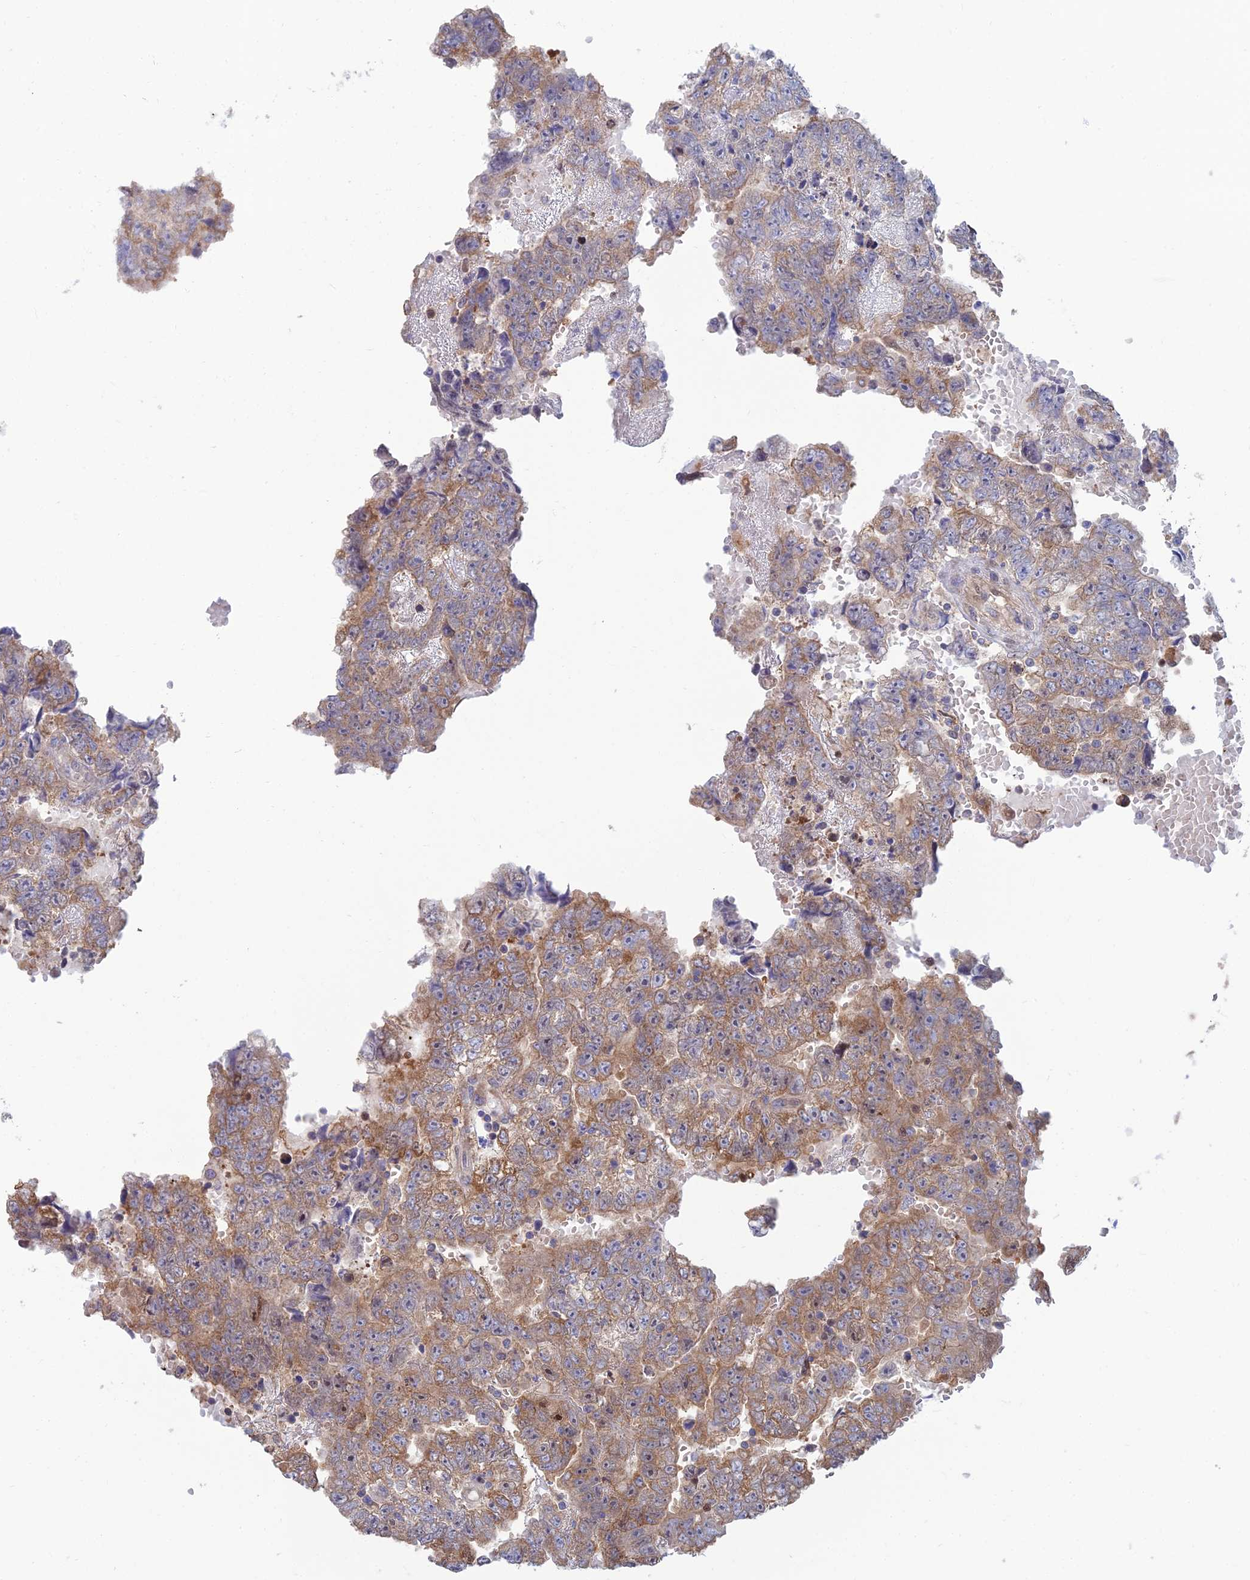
{"staining": {"intensity": "moderate", "quantity": "25%-75%", "location": "cytoplasmic/membranous"}, "tissue": "testis cancer", "cell_type": "Tumor cells", "image_type": "cancer", "snomed": [{"axis": "morphology", "description": "Carcinoma, Embryonal, NOS"}, {"axis": "topography", "description": "Testis"}], "caption": "Immunohistochemical staining of human testis cancer shows moderate cytoplasmic/membranous protein positivity in approximately 25%-75% of tumor cells.", "gene": "DNPEP", "patient": {"sex": "male", "age": 25}}